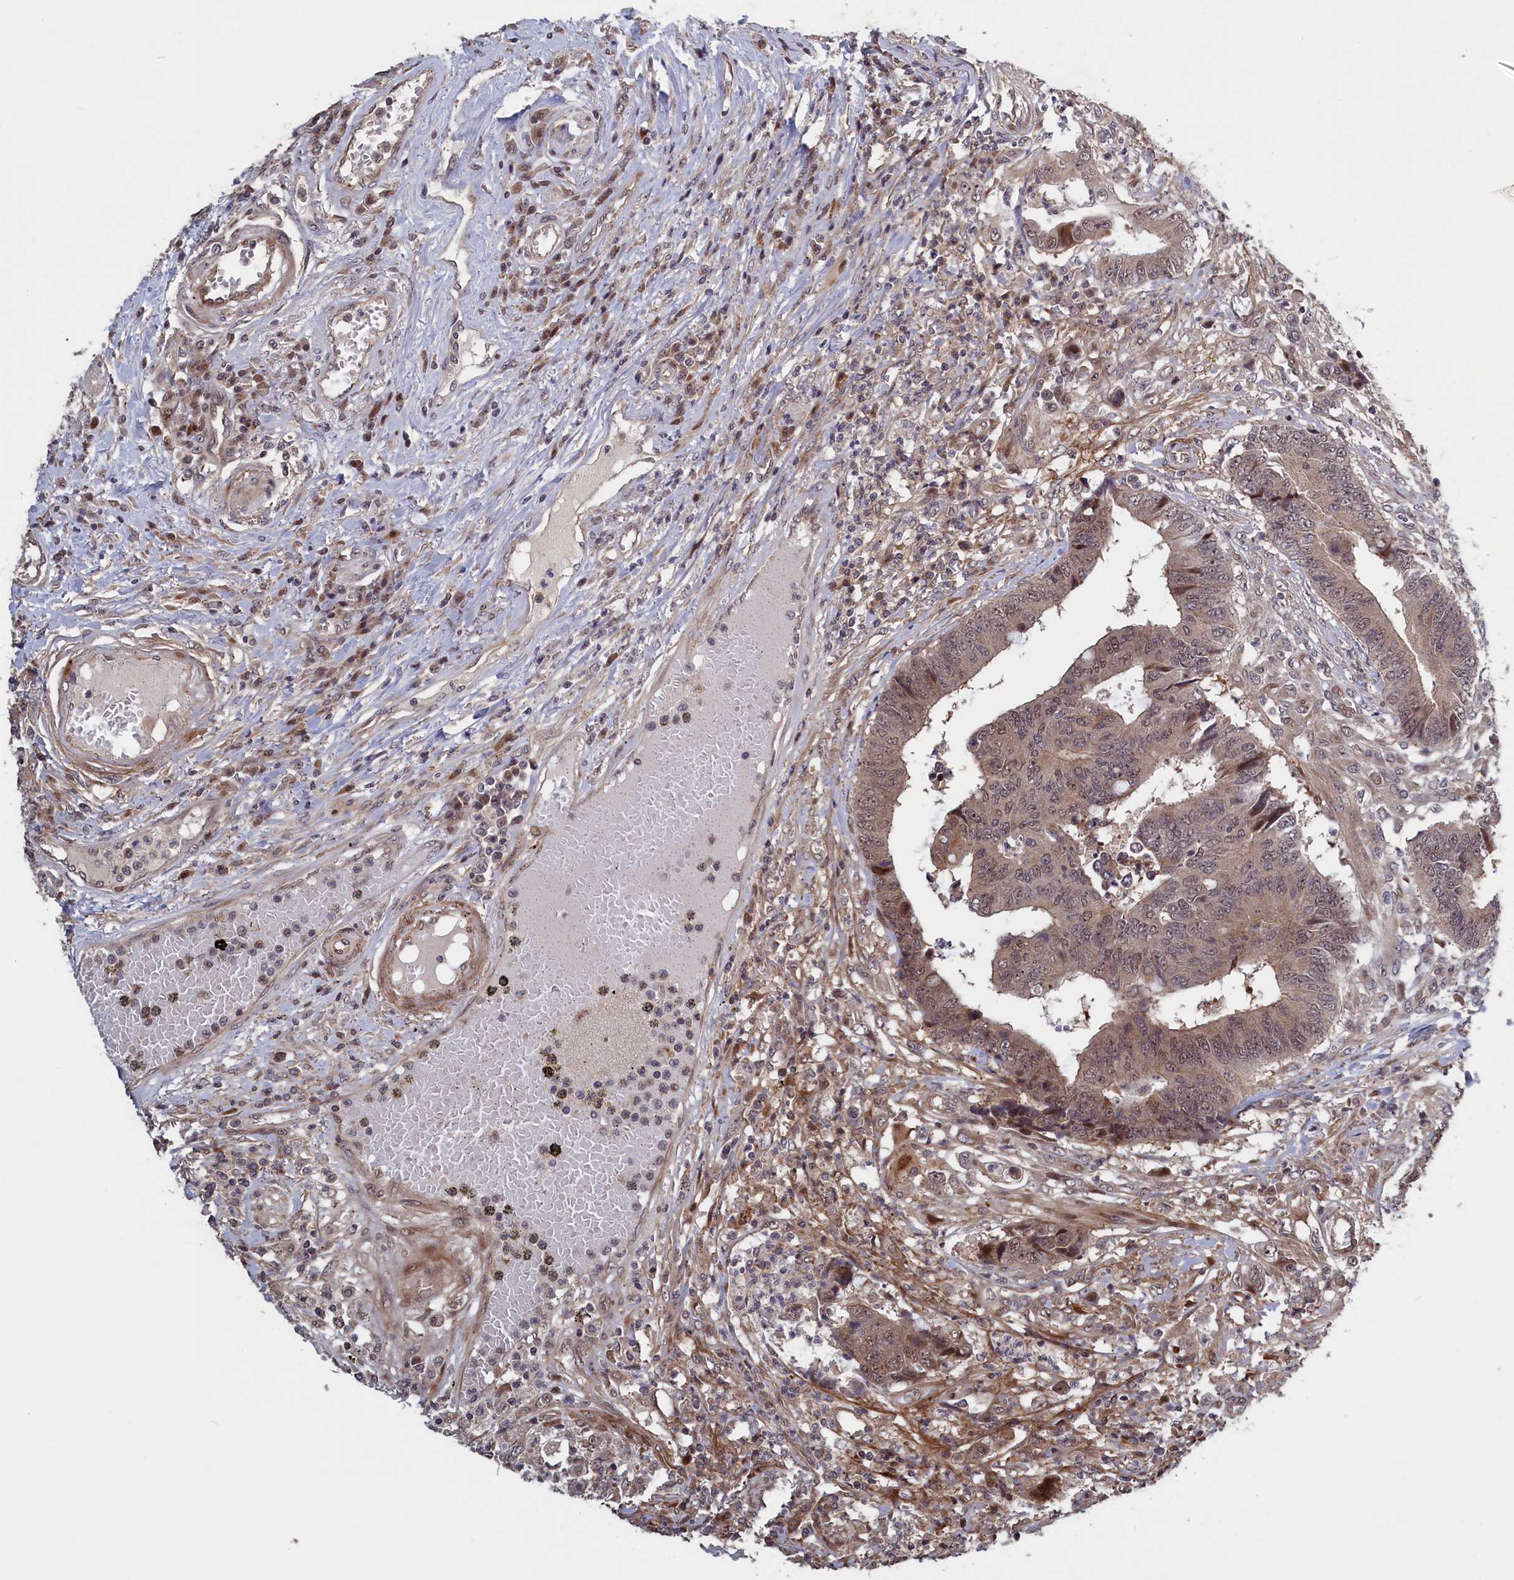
{"staining": {"intensity": "moderate", "quantity": ">75%", "location": "cytoplasmic/membranous,nuclear"}, "tissue": "colorectal cancer", "cell_type": "Tumor cells", "image_type": "cancer", "snomed": [{"axis": "morphology", "description": "Adenocarcinoma, NOS"}, {"axis": "topography", "description": "Rectum"}], "caption": "Colorectal cancer stained for a protein (brown) exhibits moderate cytoplasmic/membranous and nuclear positive positivity in approximately >75% of tumor cells.", "gene": "LSG1", "patient": {"sex": "male", "age": 84}}